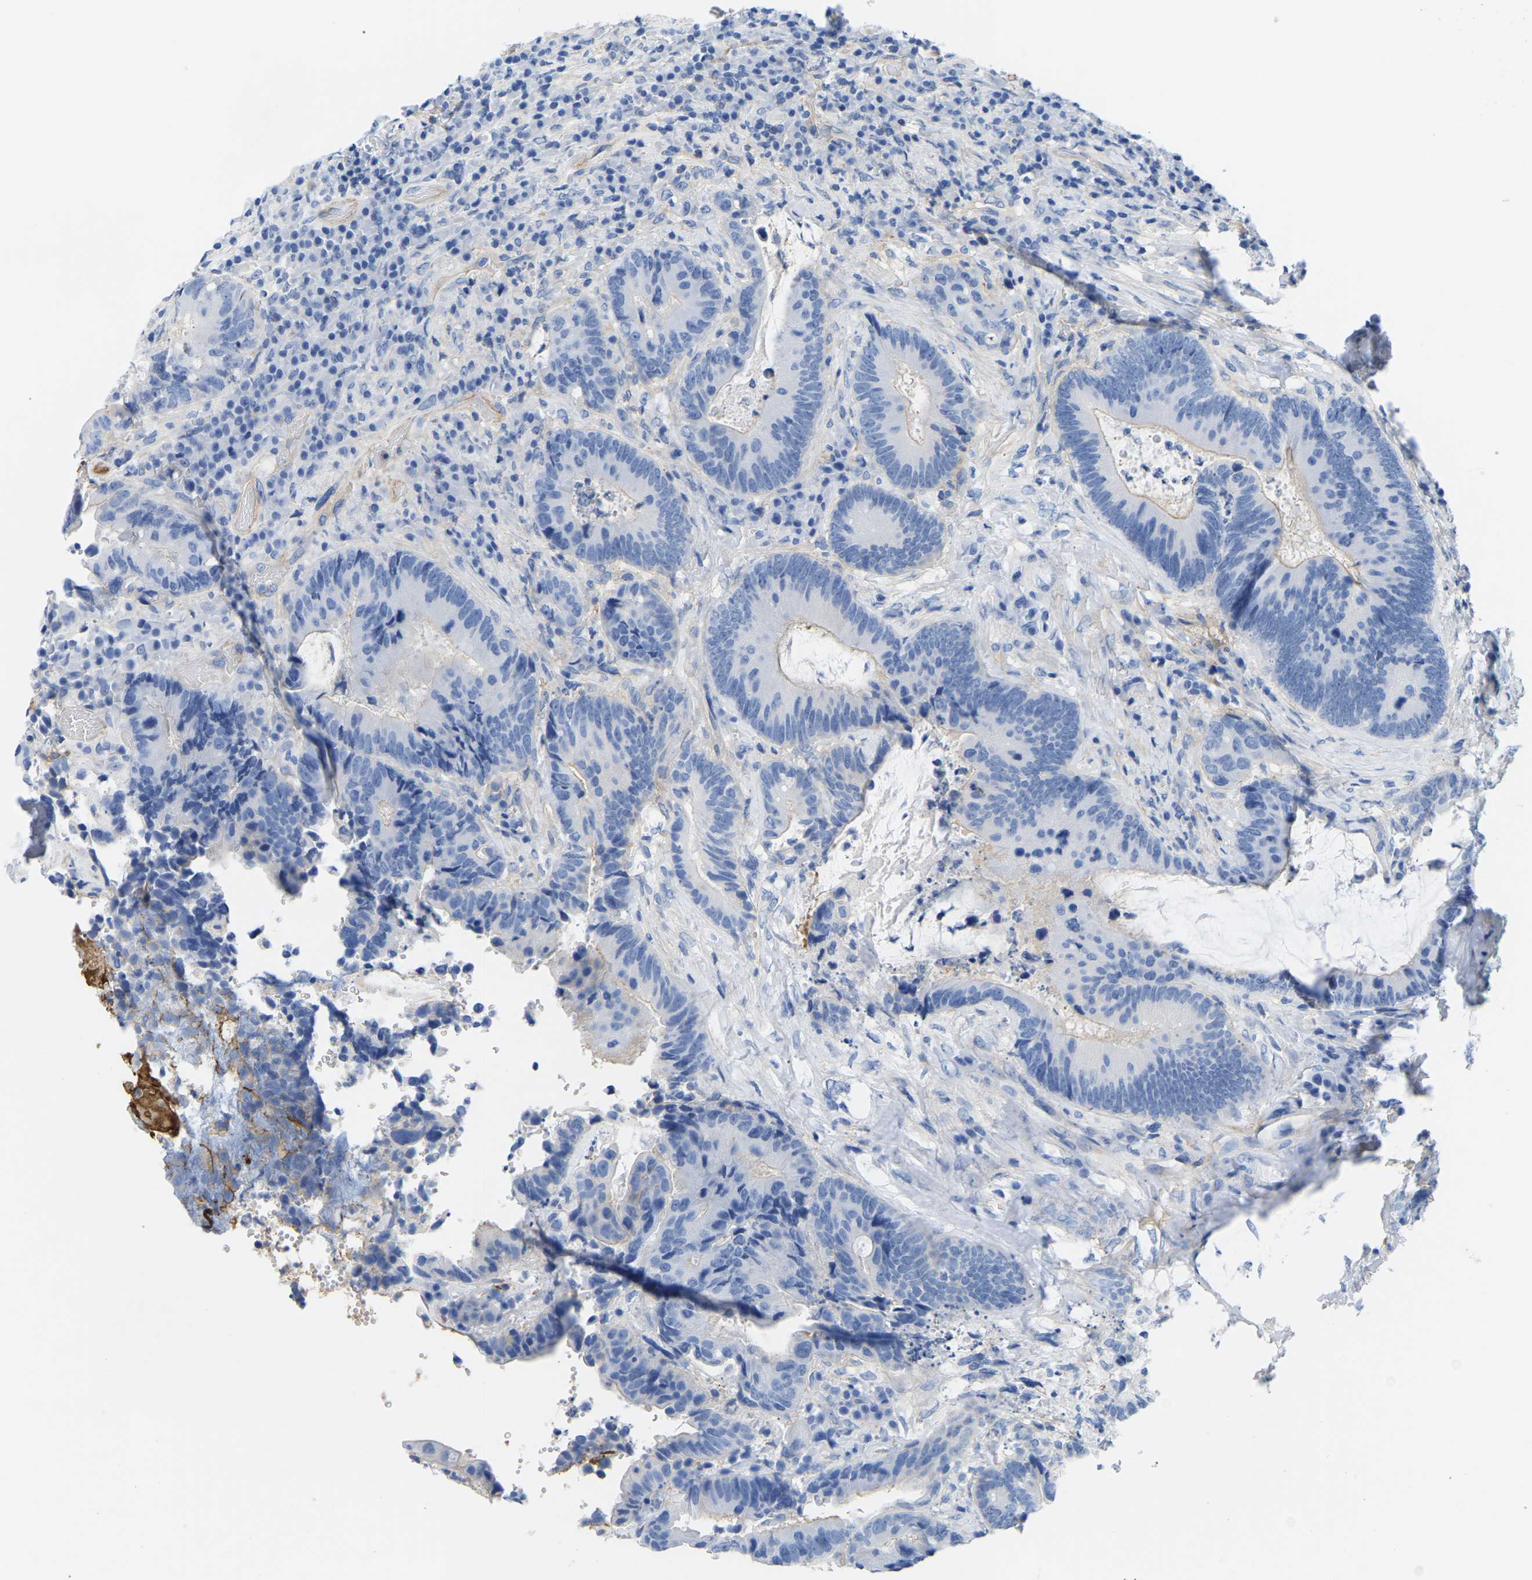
{"staining": {"intensity": "negative", "quantity": "none", "location": "none"}, "tissue": "colorectal cancer", "cell_type": "Tumor cells", "image_type": "cancer", "snomed": [{"axis": "morphology", "description": "Adenocarcinoma, NOS"}, {"axis": "topography", "description": "Rectum"}], "caption": "This is a histopathology image of immunohistochemistry staining of colorectal cancer, which shows no staining in tumor cells.", "gene": "UPK3A", "patient": {"sex": "female", "age": 89}}